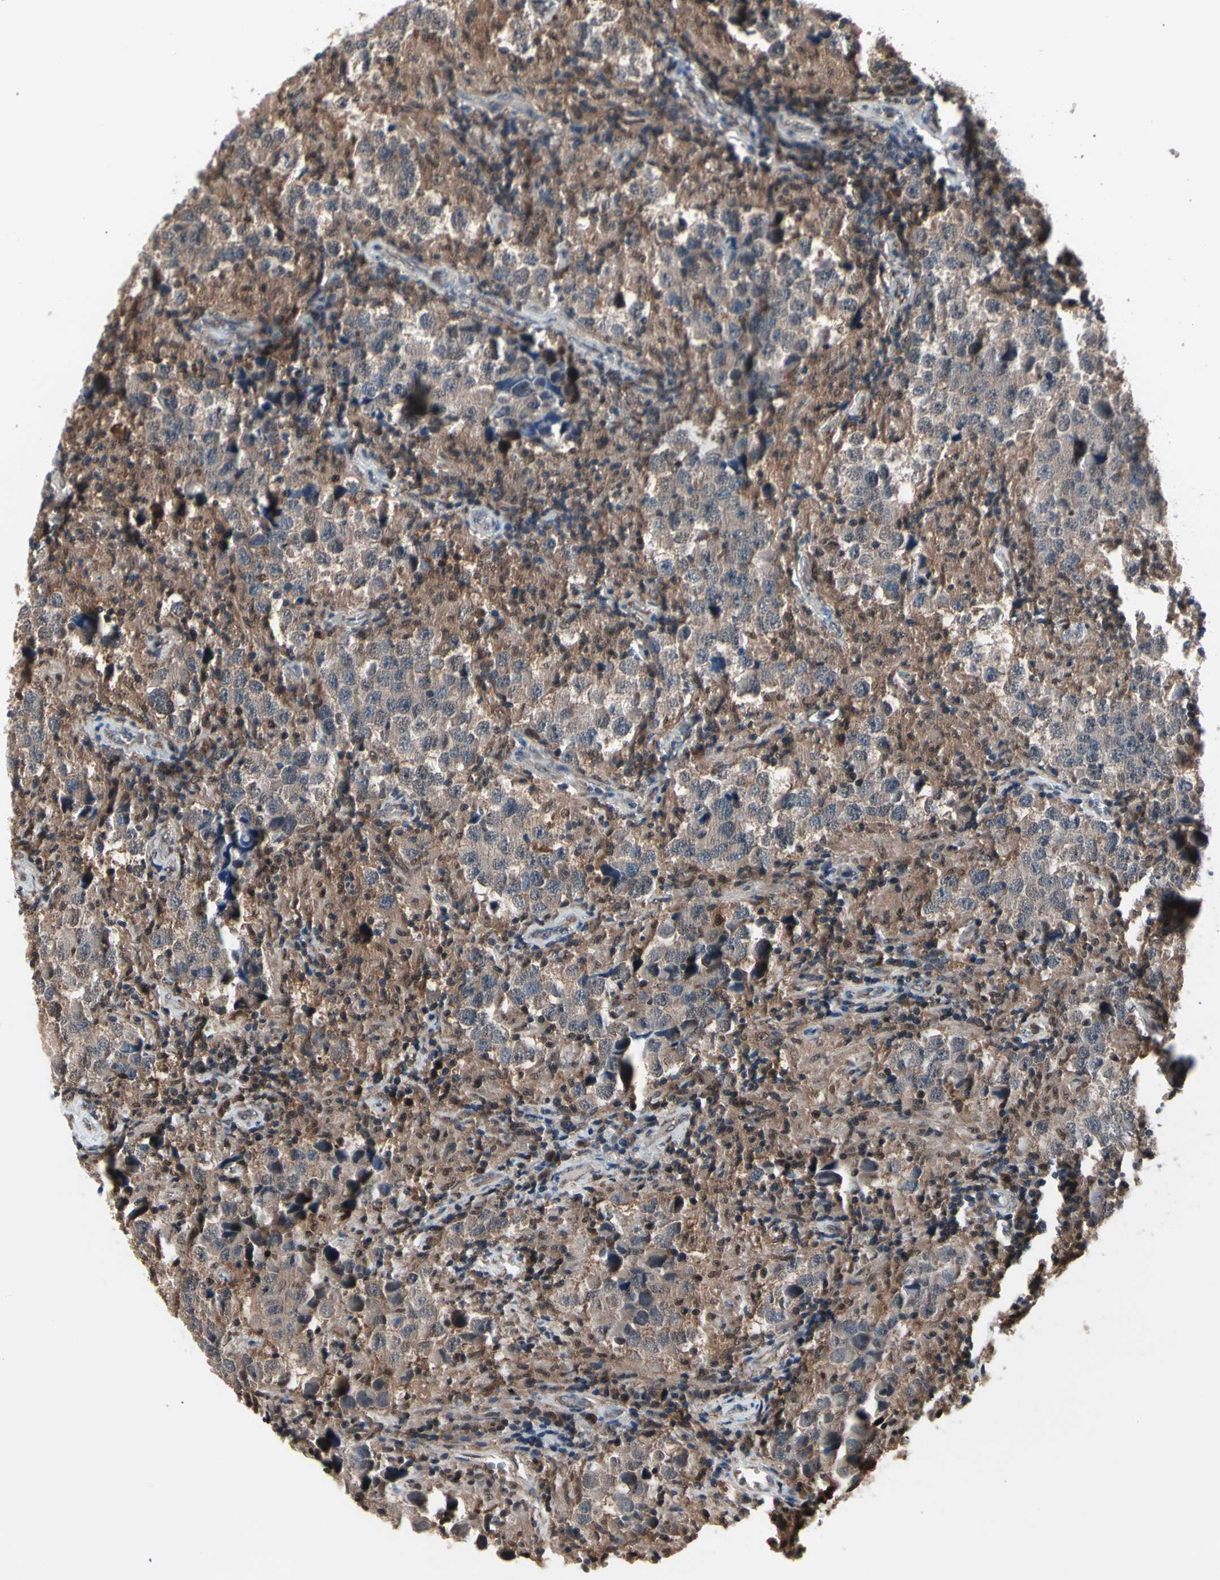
{"staining": {"intensity": "weak", "quantity": ">75%", "location": "cytoplasmic/membranous"}, "tissue": "testis cancer", "cell_type": "Tumor cells", "image_type": "cancer", "snomed": [{"axis": "morphology", "description": "Carcinoma, Embryonal, NOS"}, {"axis": "topography", "description": "Testis"}], "caption": "Brown immunohistochemical staining in testis cancer reveals weak cytoplasmic/membranous expression in approximately >75% of tumor cells. Nuclei are stained in blue.", "gene": "PSMA2", "patient": {"sex": "male", "age": 21}}